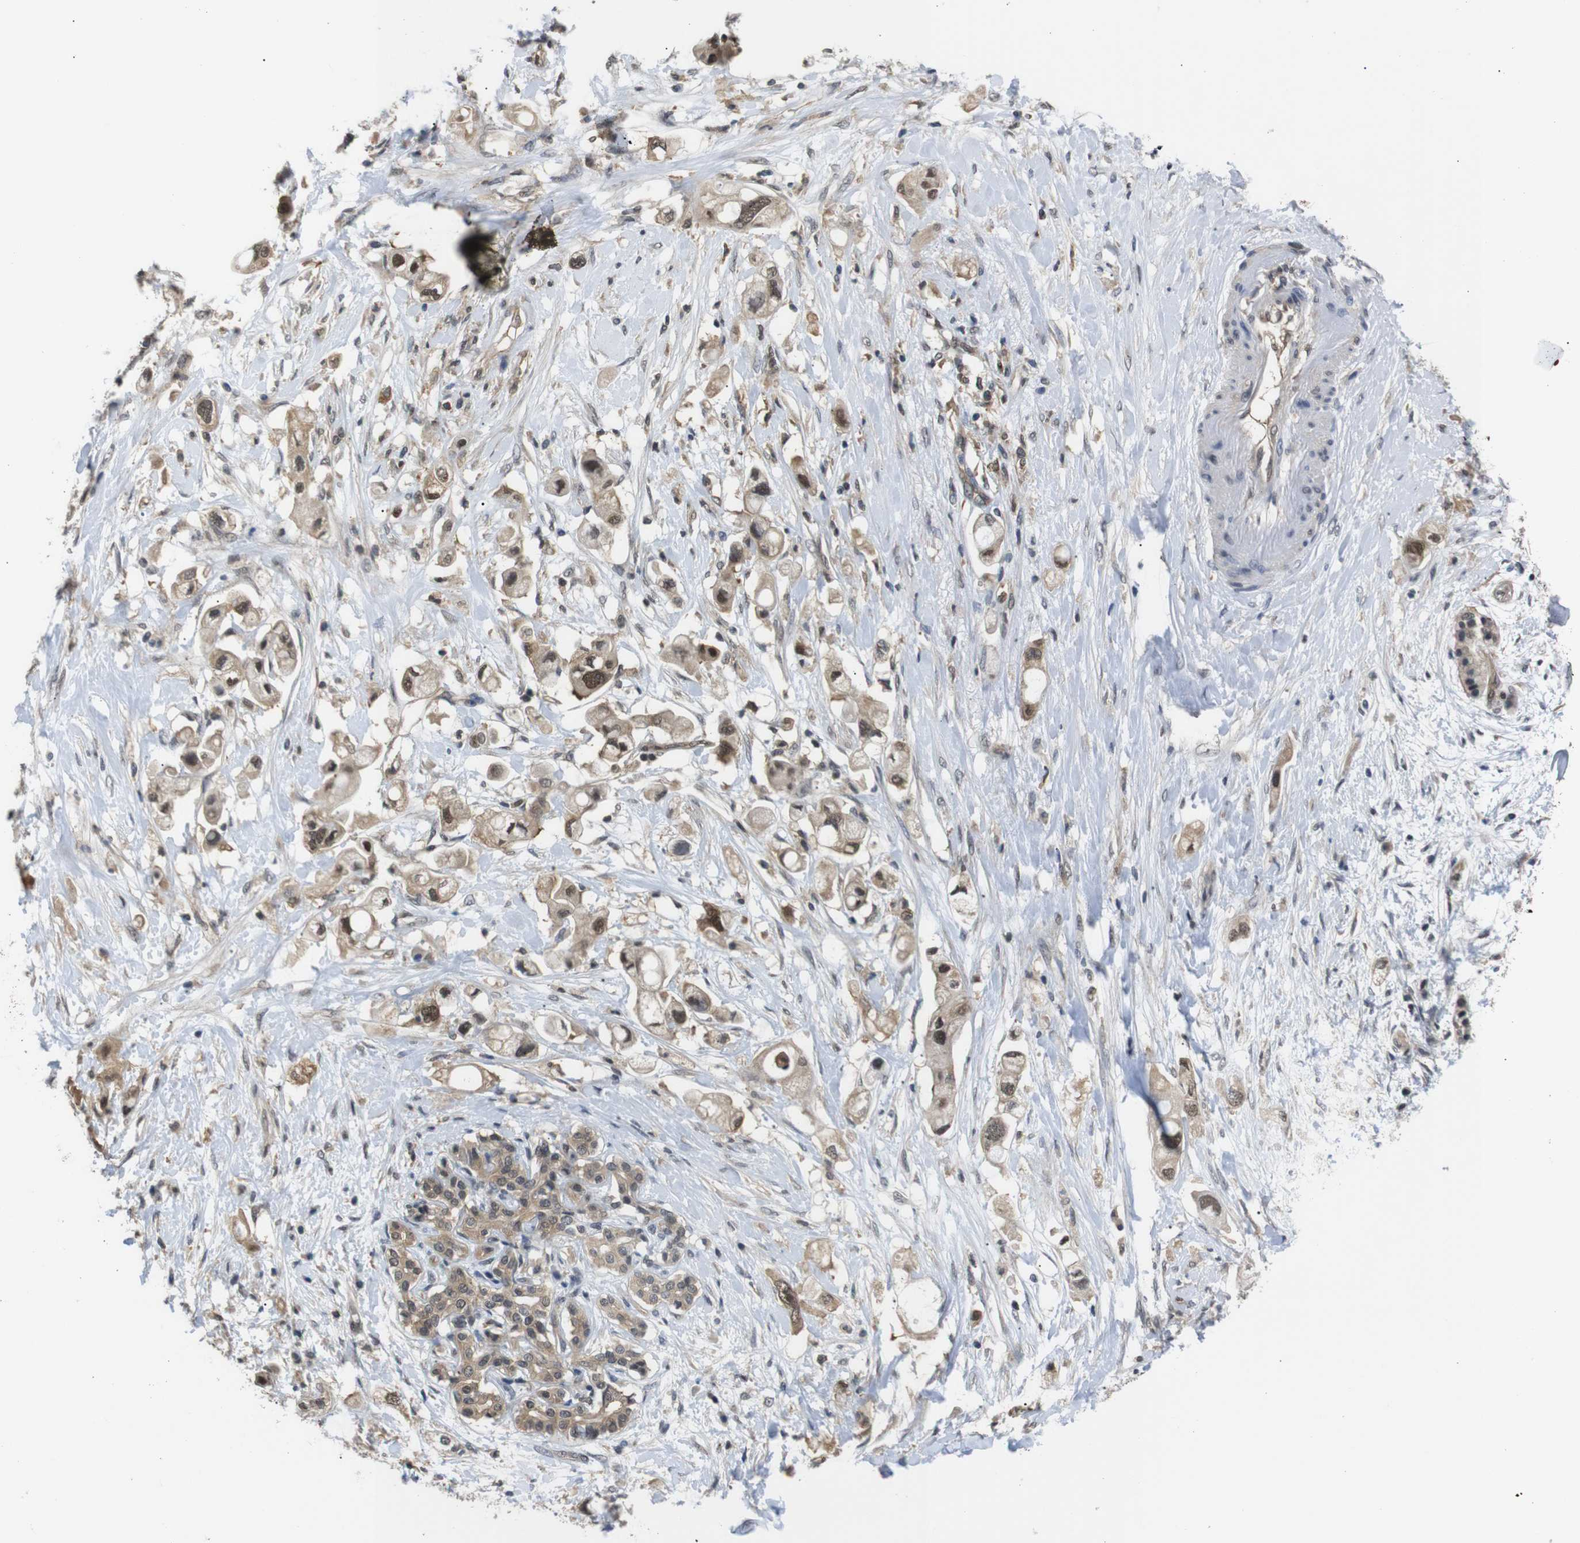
{"staining": {"intensity": "moderate", "quantity": ">75%", "location": "cytoplasmic/membranous,nuclear"}, "tissue": "pancreatic cancer", "cell_type": "Tumor cells", "image_type": "cancer", "snomed": [{"axis": "morphology", "description": "Adenocarcinoma, NOS"}, {"axis": "topography", "description": "Pancreas"}], "caption": "Immunohistochemical staining of pancreatic cancer (adenocarcinoma) shows medium levels of moderate cytoplasmic/membranous and nuclear staining in about >75% of tumor cells. Using DAB (brown) and hematoxylin (blue) stains, captured at high magnification using brightfield microscopy.", "gene": "UBXN1", "patient": {"sex": "female", "age": 56}}